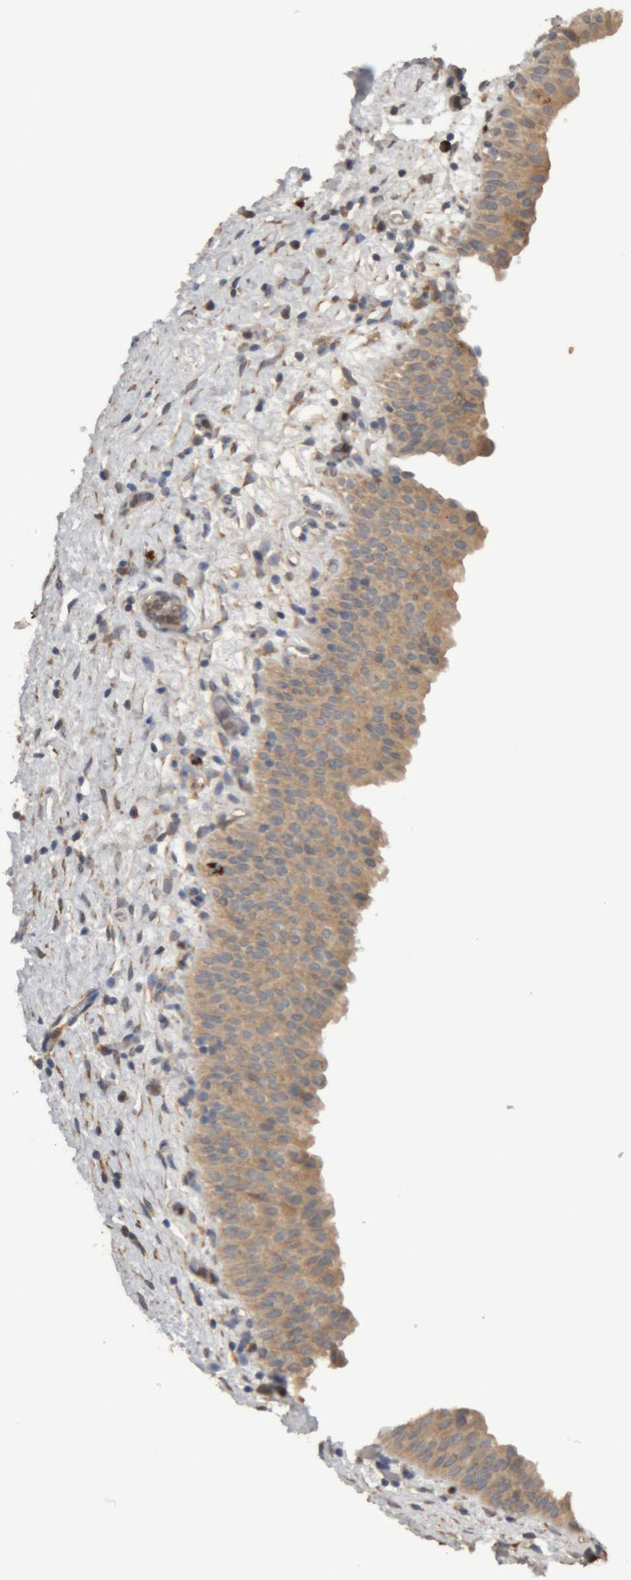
{"staining": {"intensity": "moderate", "quantity": ">75%", "location": "cytoplasmic/membranous"}, "tissue": "urinary bladder", "cell_type": "Urothelial cells", "image_type": "normal", "snomed": [{"axis": "morphology", "description": "Normal tissue, NOS"}, {"axis": "topography", "description": "Urinary bladder"}], "caption": "Brown immunohistochemical staining in normal urinary bladder demonstrates moderate cytoplasmic/membranous positivity in approximately >75% of urothelial cells.", "gene": "TMED7", "patient": {"sex": "male", "age": 82}}